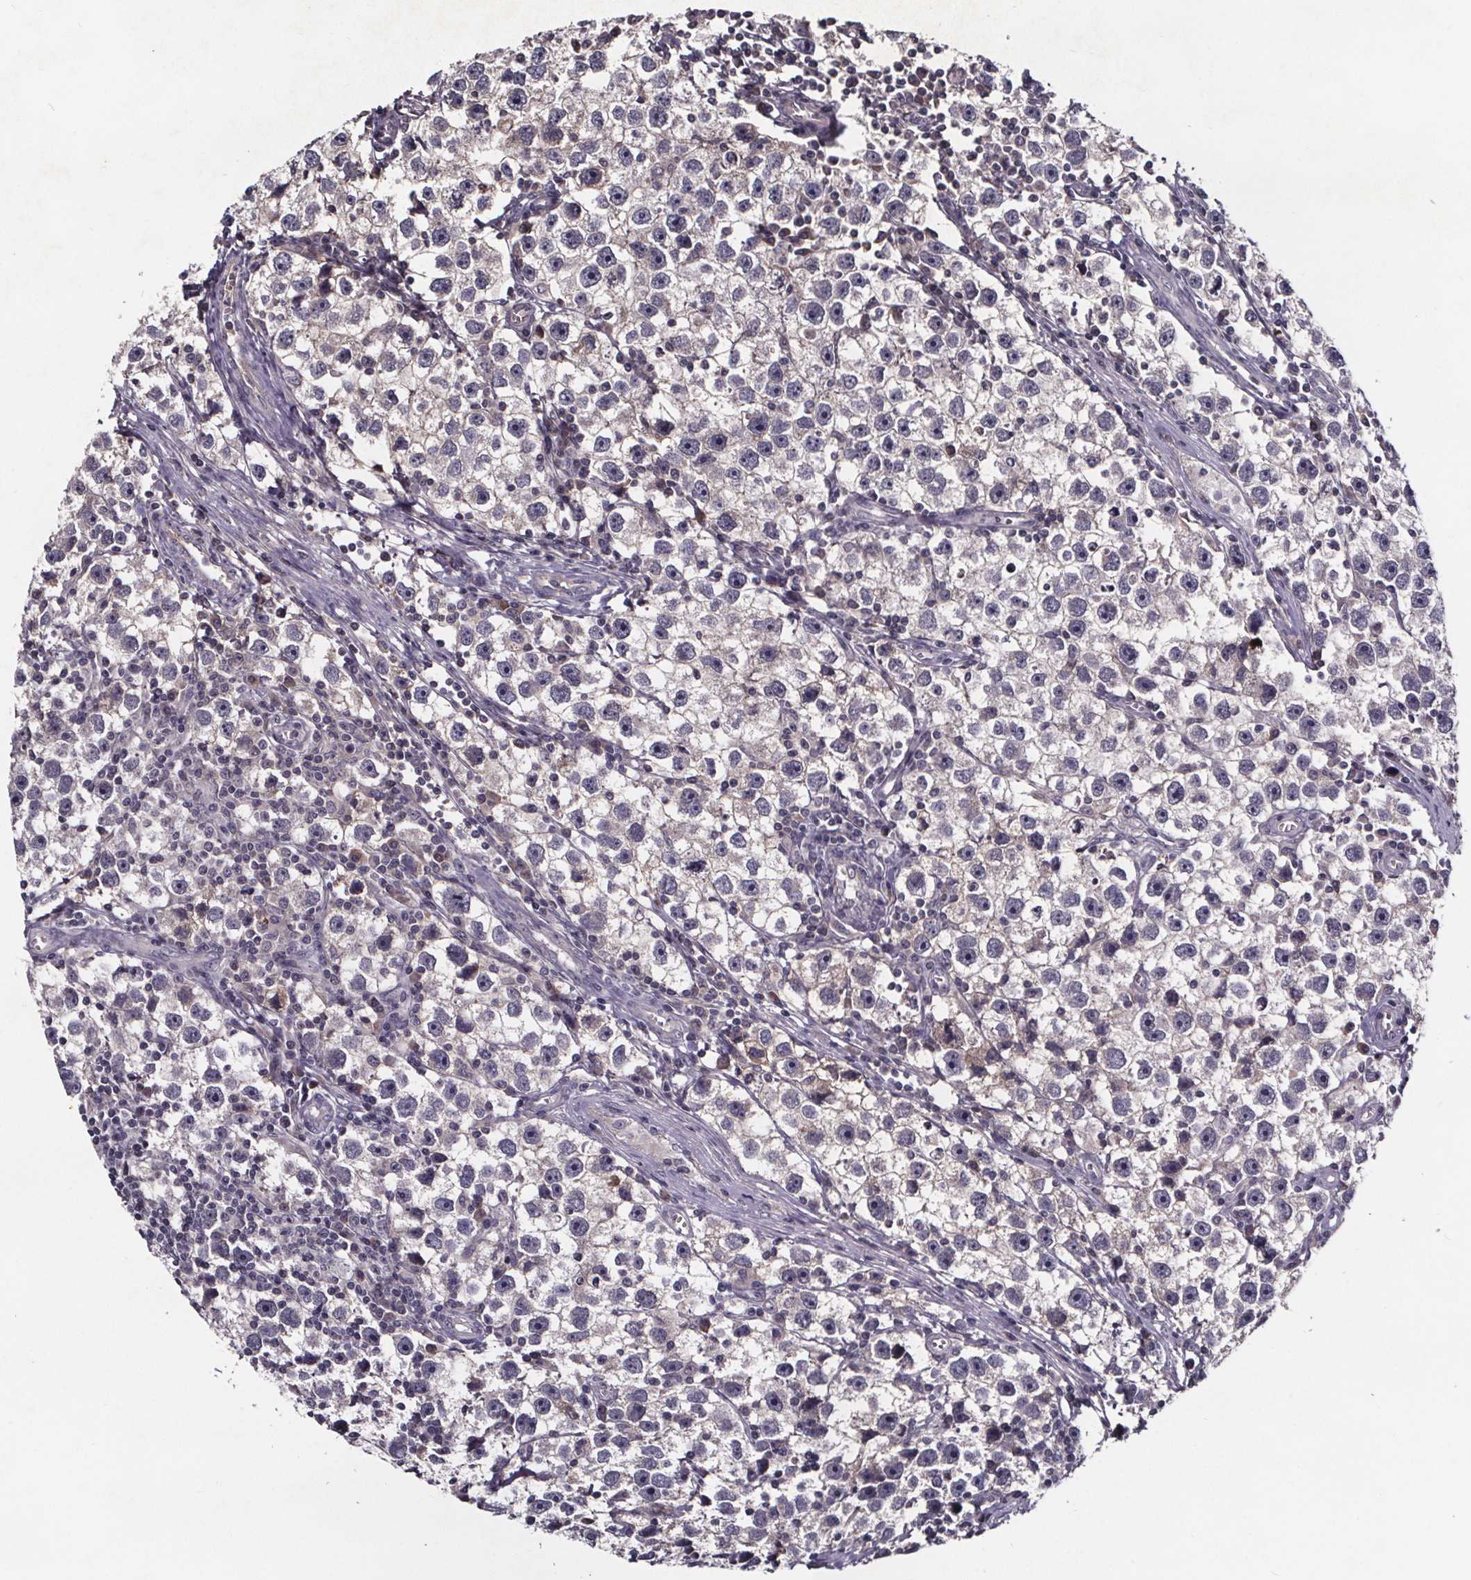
{"staining": {"intensity": "negative", "quantity": "none", "location": "none"}, "tissue": "testis cancer", "cell_type": "Tumor cells", "image_type": "cancer", "snomed": [{"axis": "morphology", "description": "Seminoma, NOS"}, {"axis": "topography", "description": "Testis"}], "caption": "IHC photomicrograph of neoplastic tissue: human testis cancer stained with DAB (3,3'-diaminobenzidine) demonstrates no significant protein expression in tumor cells.", "gene": "NPHP4", "patient": {"sex": "male", "age": 30}}